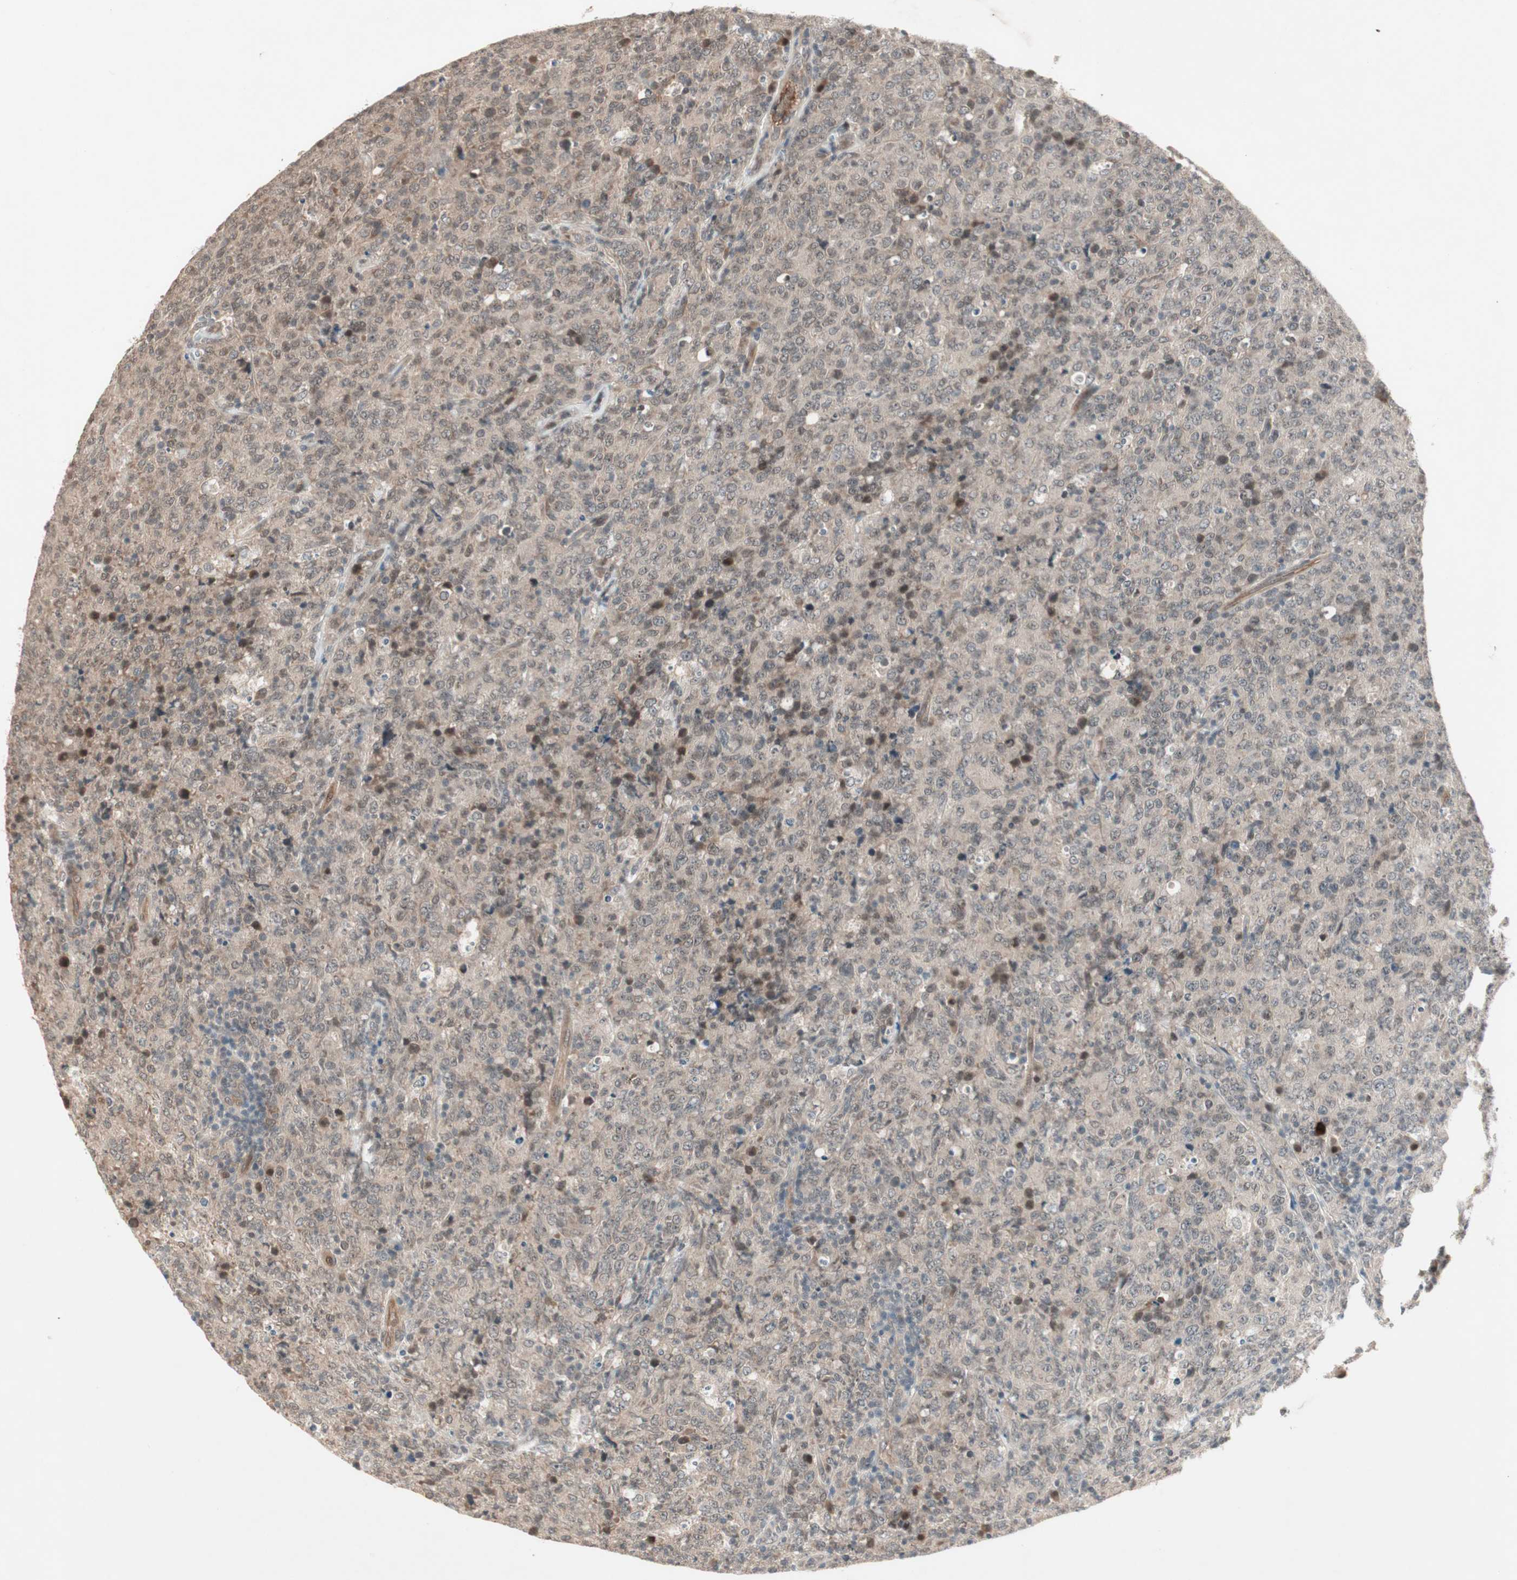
{"staining": {"intensity": "weak", "quantity": ">75%", "location": "cytoplasmic/membranous"}, "tissue": "lymphoma", "cell_type": "Tumor cells", "image_type": "cancer", "snomed": [{"axis": "morphology", "description": "Malignant lymphoma, non-Hodgkin's type, High grade"}, {"axis": "topography", "description": "Tonsil"}], "caption": "DAB immunohistochemical staining of lymphoma displays weak cytoplasmic/membranous protein positivity in about >75% of tumor cells.", "gene": "PGBD1", "patient": {"sex": "female", "age": 36}}